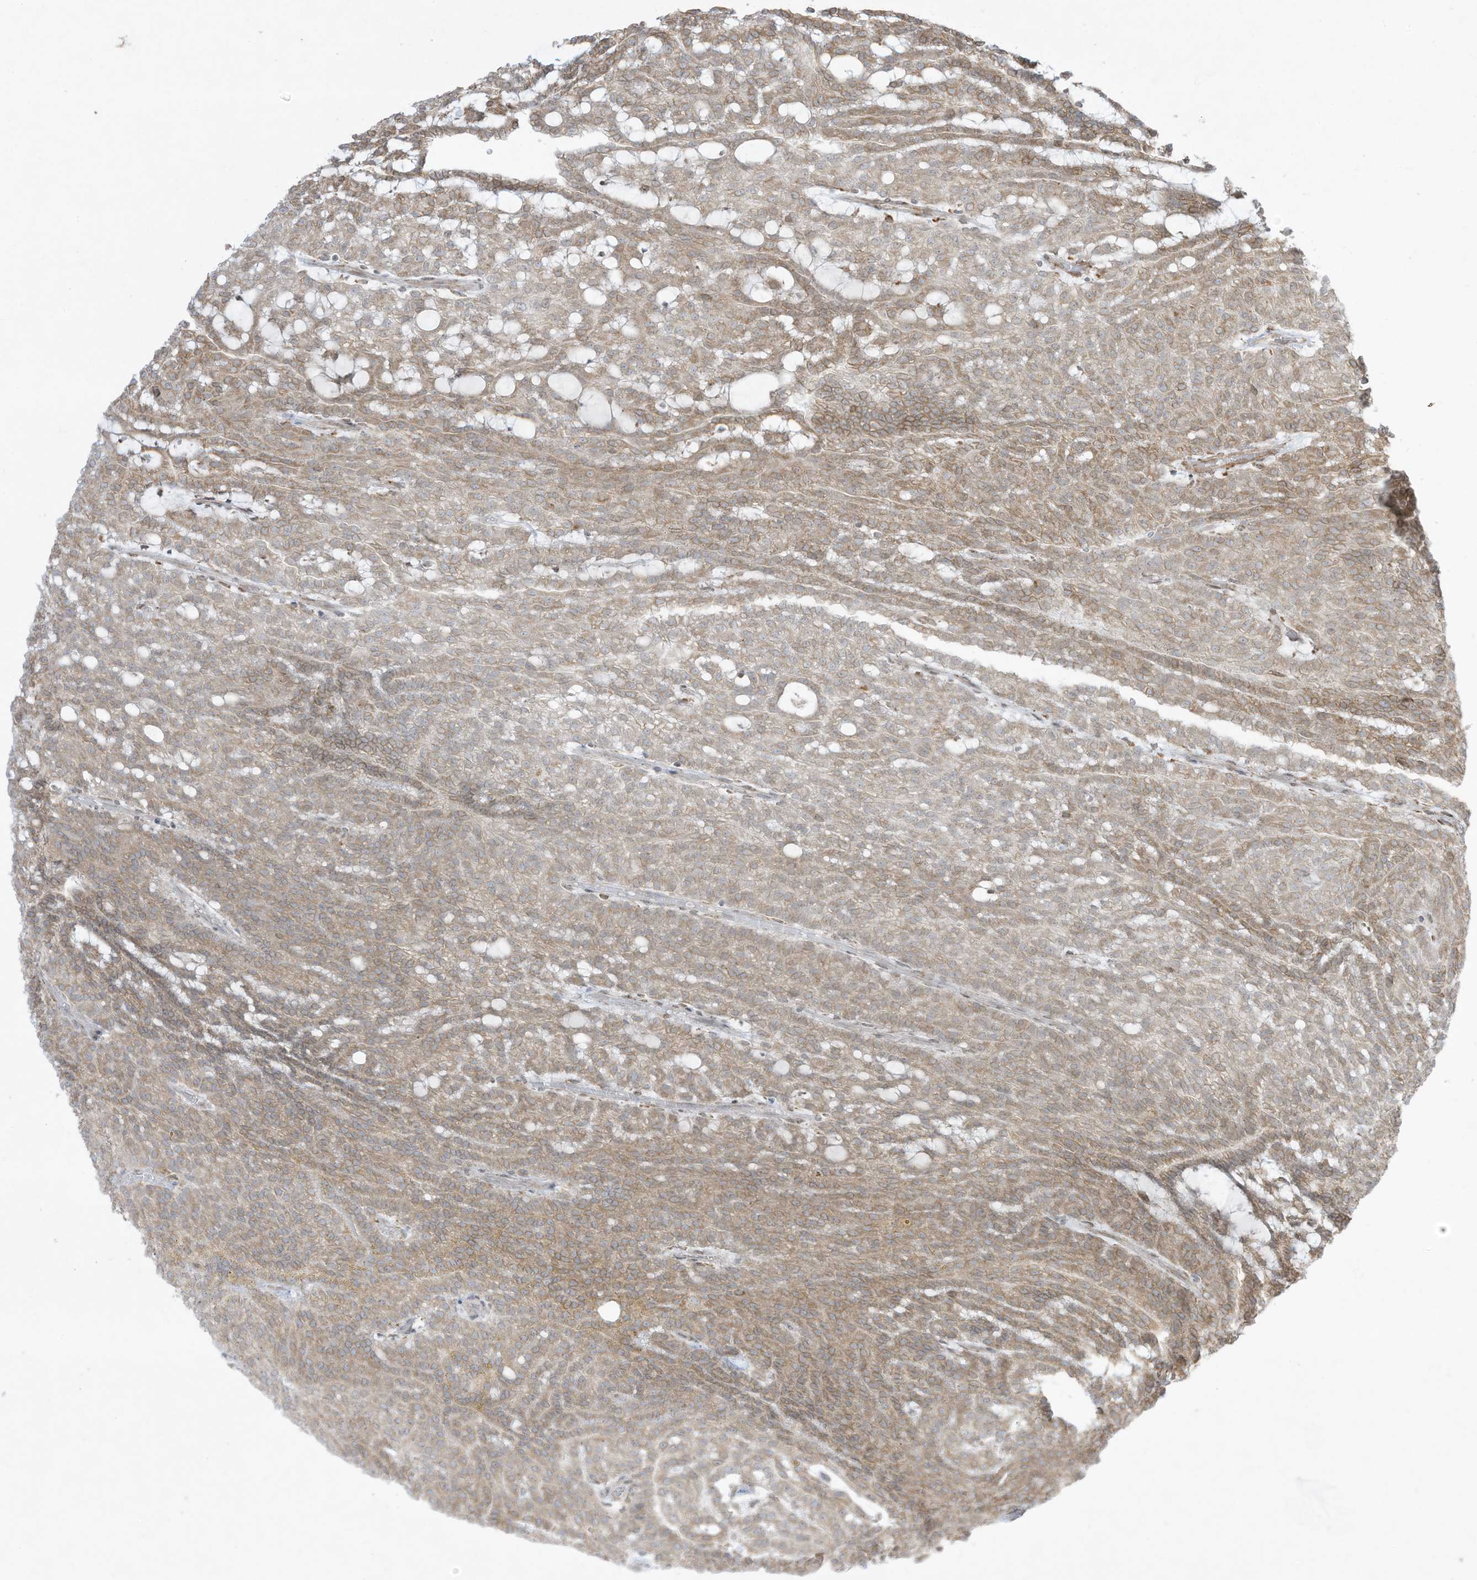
{"staining": {"intensity": "weak", "quantity": ">75%", "location": "cytoplasmic/membranous"}, "tissue": "renal cancer", "cell_type": "Tumor cells", "image_type": "cancer", "snomed": [{"axis": "morphology", "description": "Adenocarcinoma, NOS"}, {"axis": "topography", "description": "Kidney"}], "caption": "Protein staining of renal adenocarcinoma tissue displays weak cytoplasmic/membranous staining in approximately >75% of tumor cells.", "gene": "PTK6", "patient": {"sex": "male", "age": 63}}